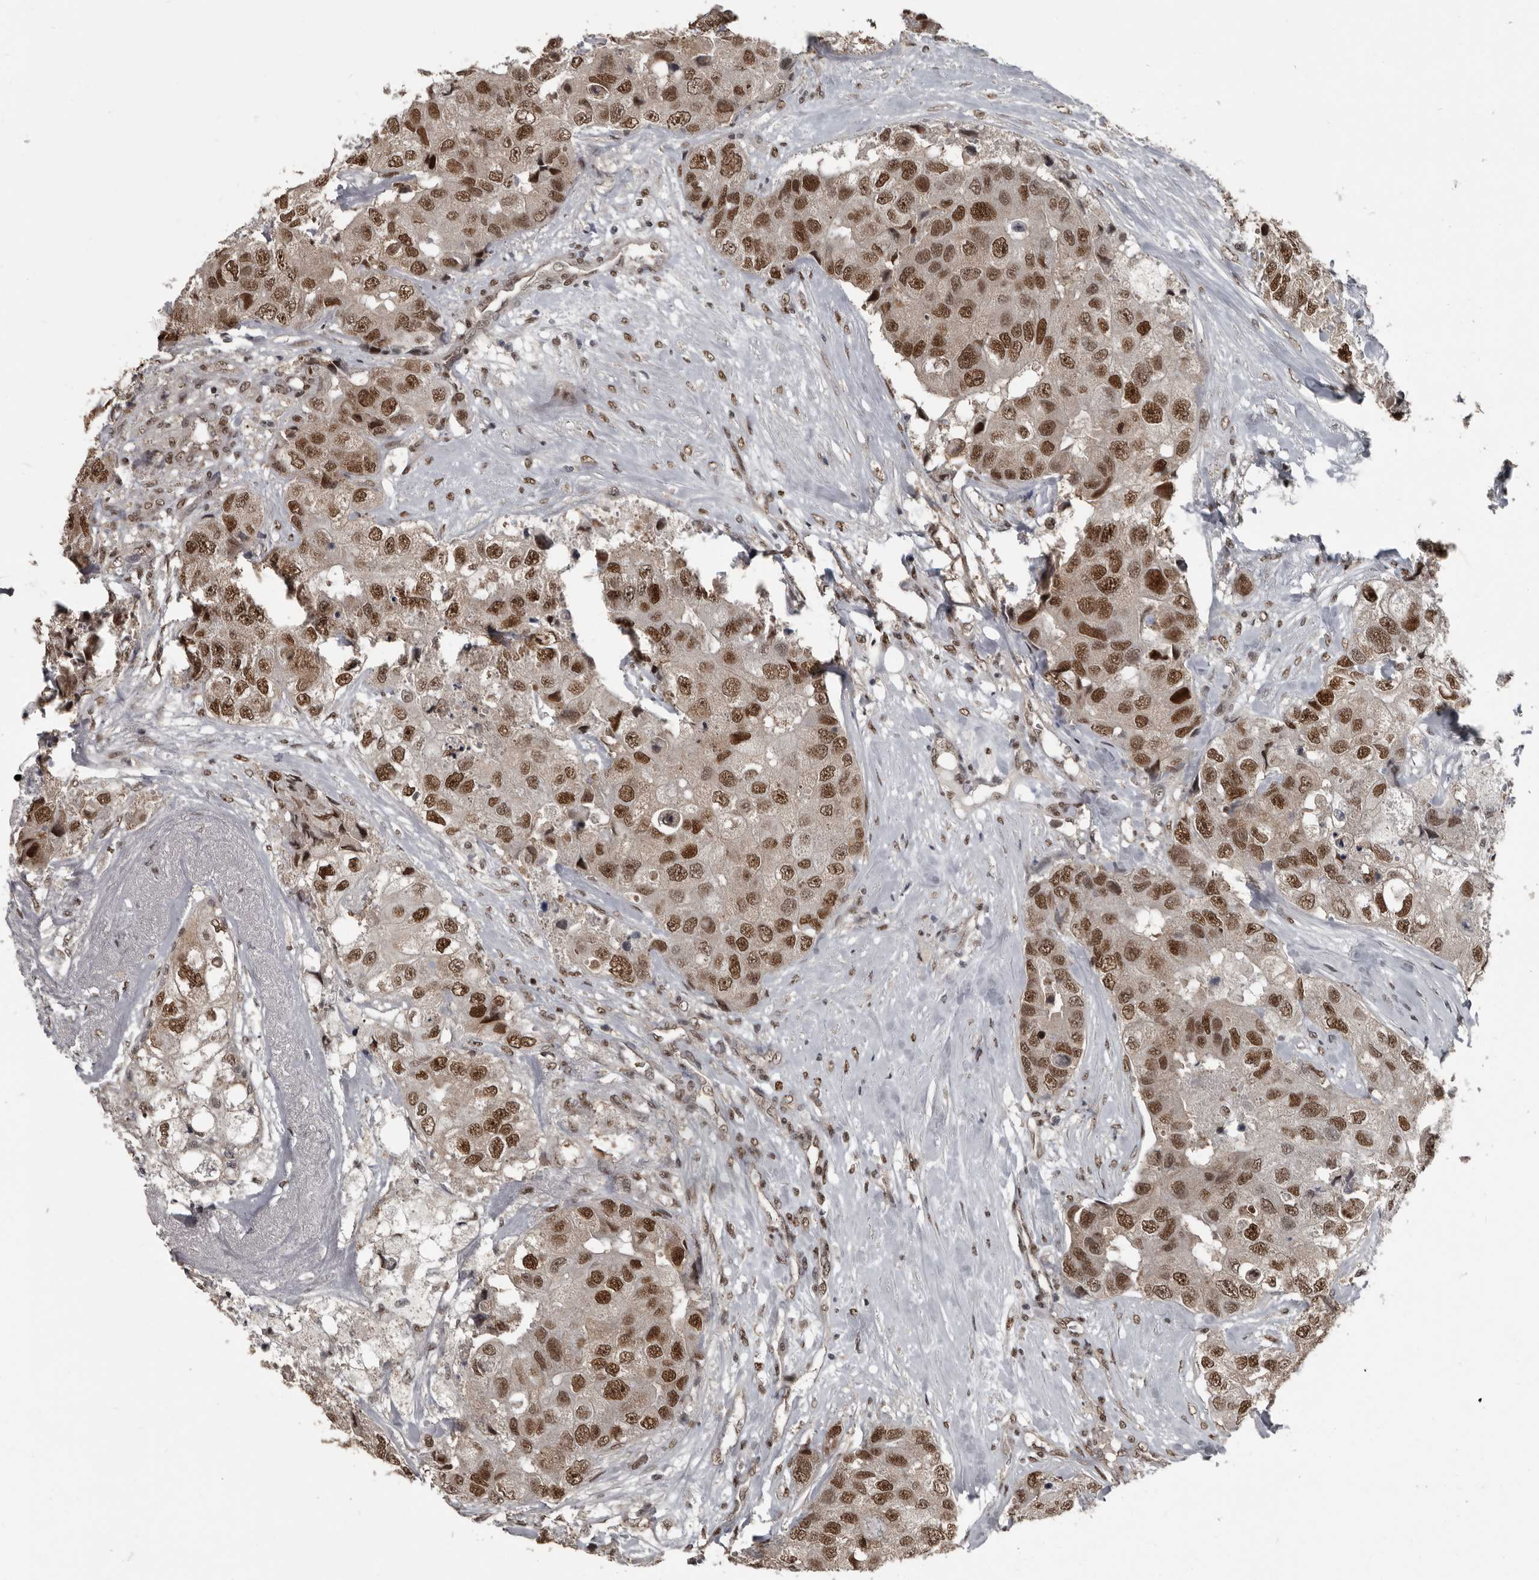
{"staining": {"intensity": "strong", "quantity": ">75%", "location": "nuclear"}, "tissue": "breast cancer", "cell_type": "Tumor cells", "image_type": "cancer", "snomed": [{"axis": "morphology", "description": "Duct carcinoma"}, {"axis": "topography", "description": "Breast"}], "caption": "Immunohistochemistry image of neoplastic tissue: human breast invasive ductal carcinoma stained using immunohistochemistry displays high levels of strong protein expression localized specifically in the nuclear of tumor cells, appearing as a nuclear brown color.", "gene": "CHD1L", "patient": {"sex": "female", "age": 62}}